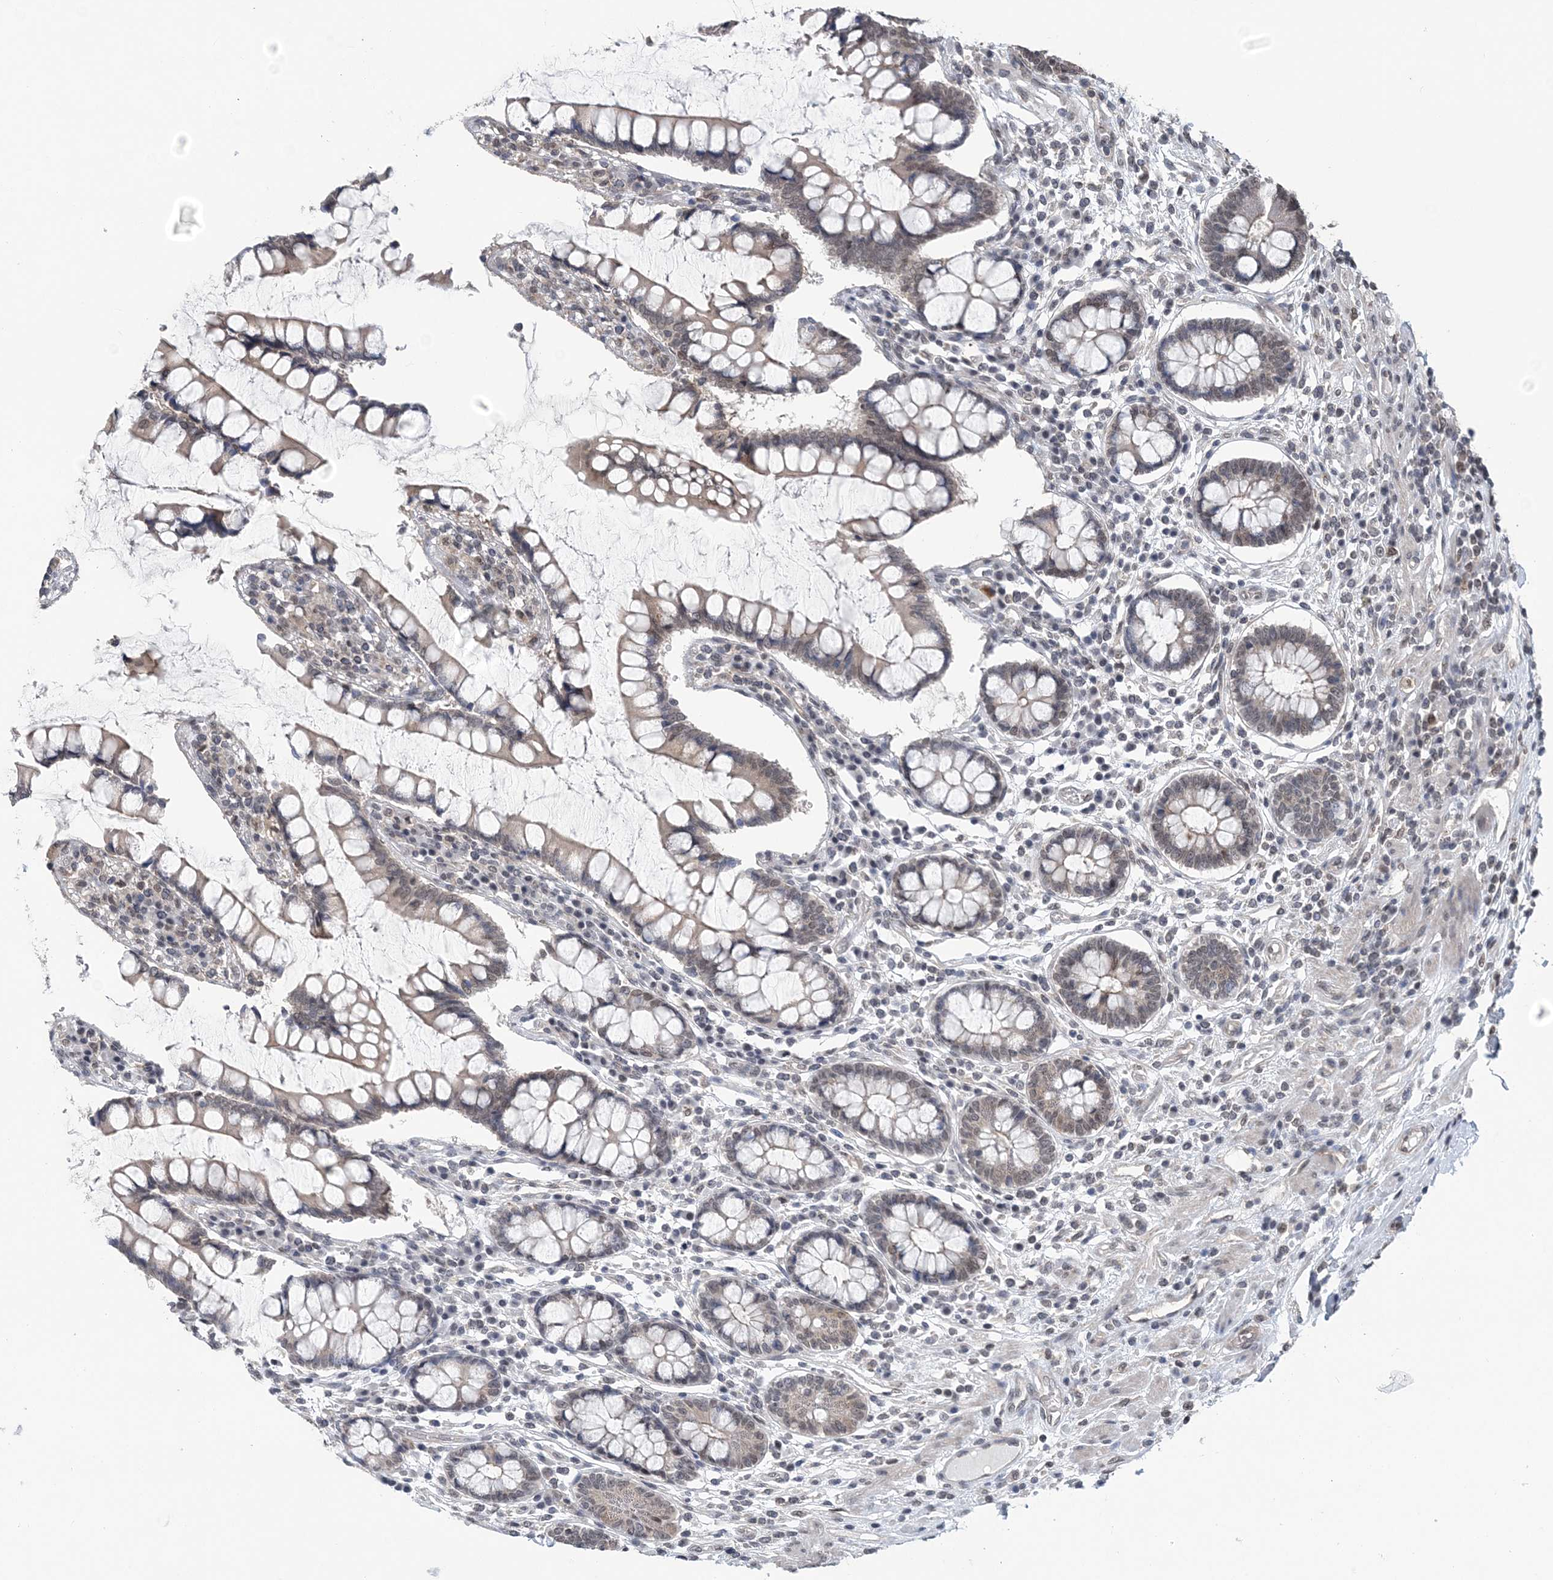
{"staining": {"intensity": "moderate", "quantity": "25%-75%", "location": "cytoplasmic/membranous"}, "tissue": "colon", "cell_type": "Endothelial cells", "image_type": "normal", "snomed": [{"axis": "morphology", "description": "Normal tissue, NOS"}, {"axis": "topography", "description": "Colon"}], "caption": "High-magnification brightfield microscopy of benign colon stained with DAB (3,3'-diaminobenzidine) (brown) and counterstained with hematoxylin (blue). endothelial cells exhibit moderate cytoplasmic/membranous positivity is present in about25%-75% of cells.", "gene": "CCDC152", "patient": {"sex": "female", "age": 79}}